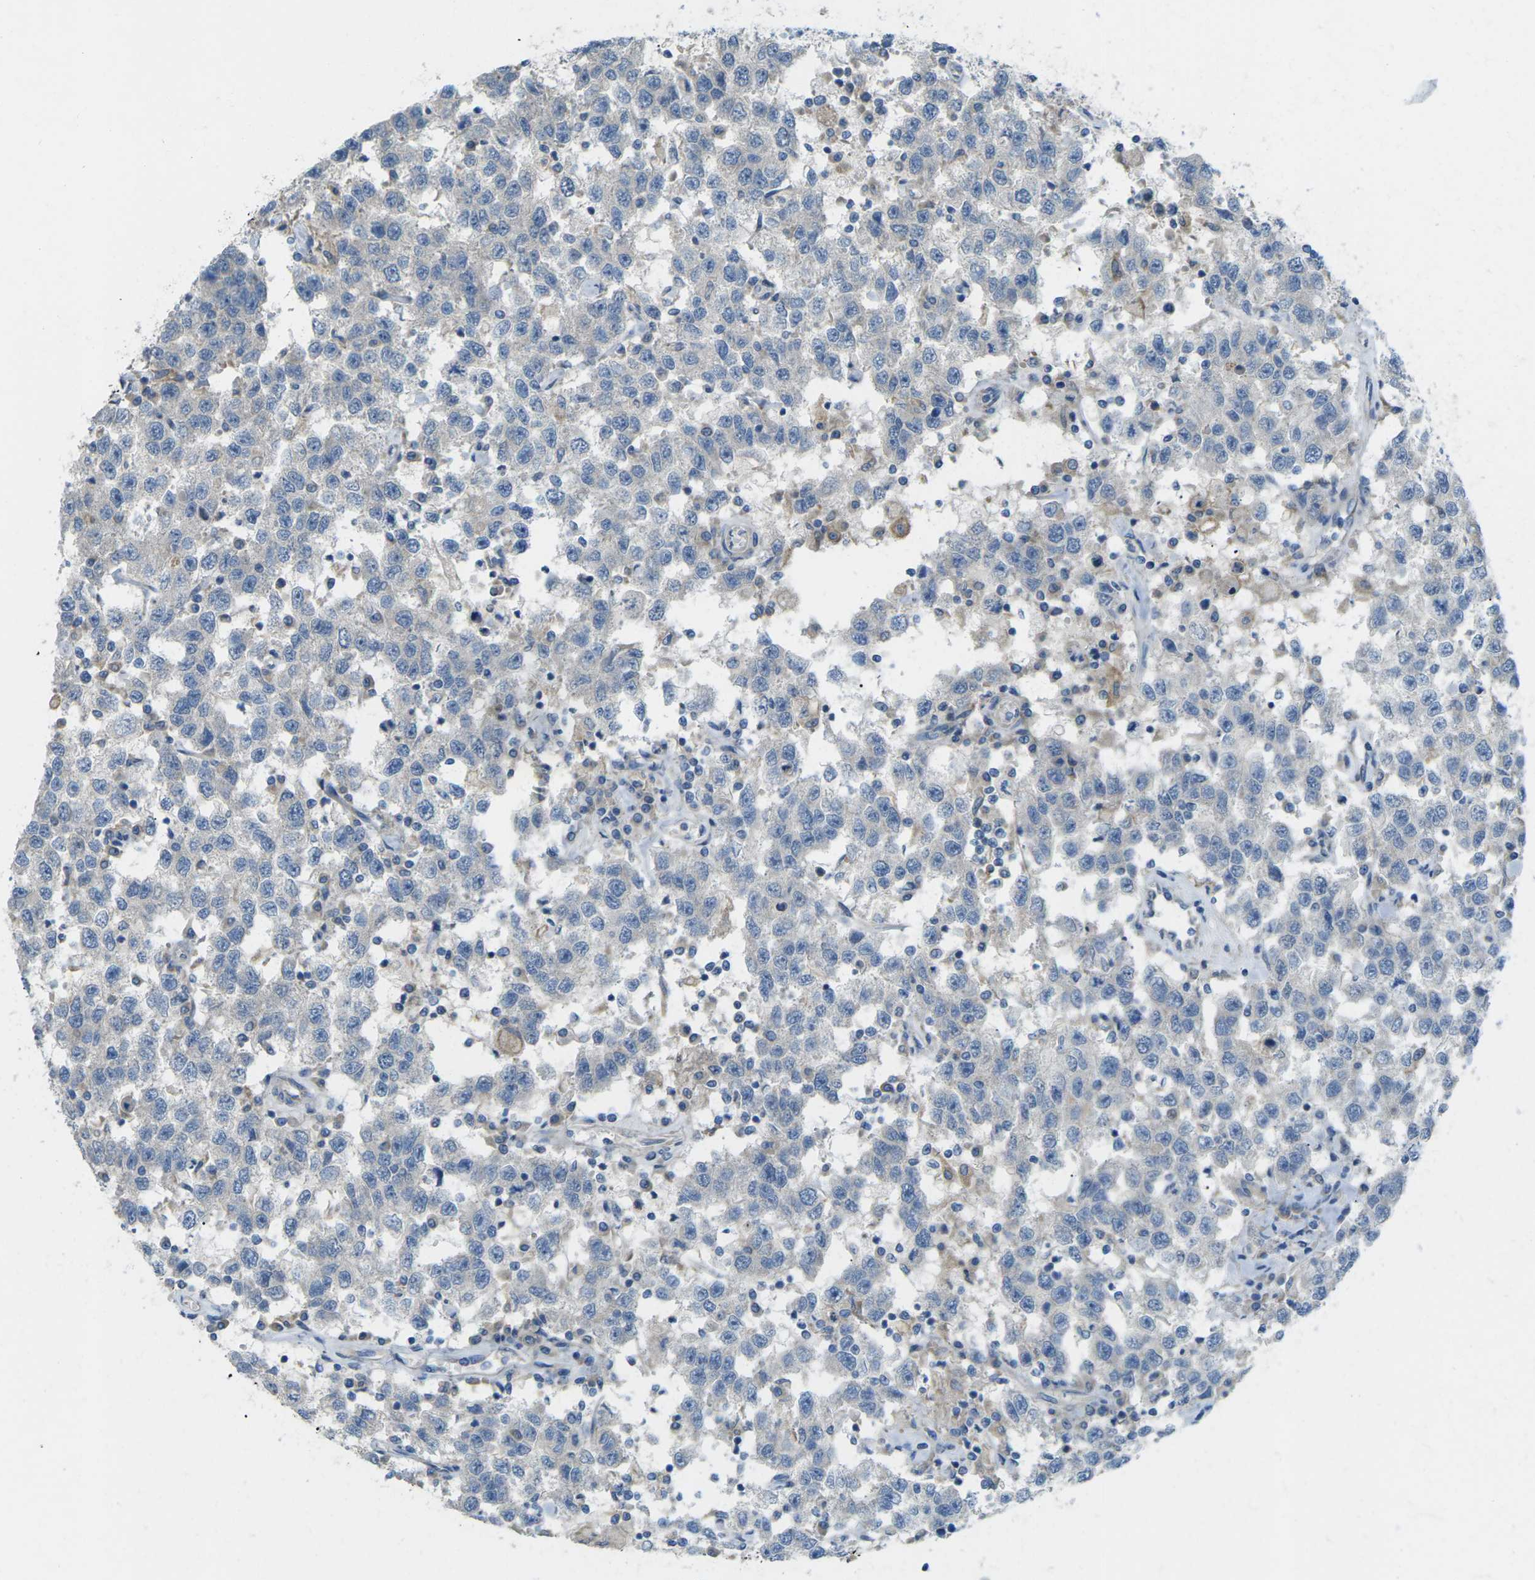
{"staining": {"intensity": "negative", "quantity": "none", "location": "none"}, "tissue": "testis cancer", "cell_type": "Tumor cells", "image_type": "cancer", "snomed": [{"axis": "morphology", "description": "Seminoma, NOS"}, {"axis": "topography", "description": "Testis"}], "caption": "Immunohistochemistry (IHC) micrograph of human seminoma (testis) stained for a protein (brown), which exhibits no expression in tumor cells.", "gene": "MYLK4", "patient": {"sex": "male", "age": 41}}